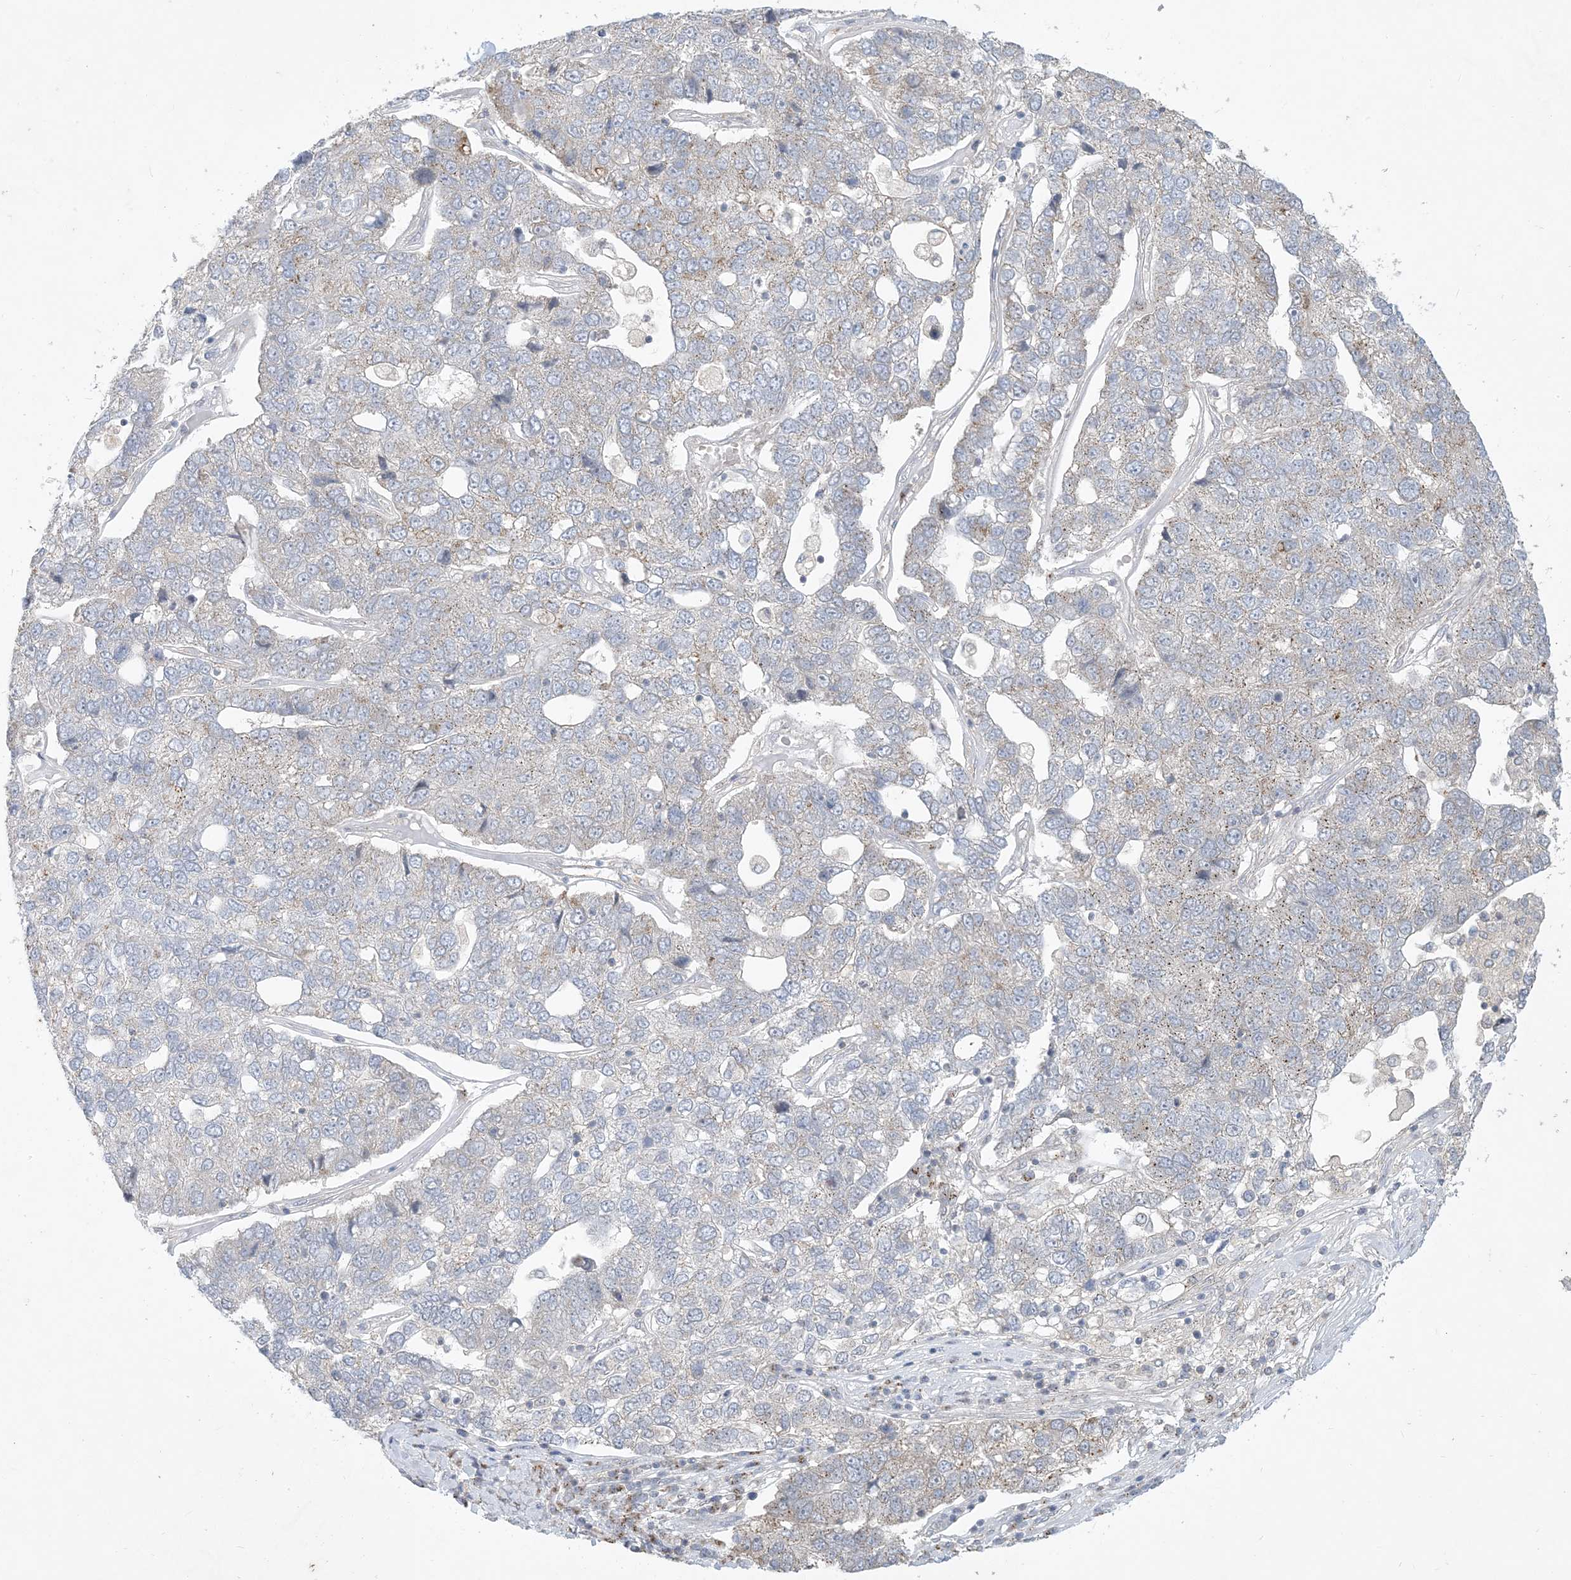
{"staining": {"intensity": "weak", "quantity": "<25%", "location": "cytoplasmic/membranous"}, "tissue": "pancreatic cancer", "cell_type": "Tumor cells", "image_type": "cancer", "snomed": [{"axis": "morphology", "description": "Adenocarcinoma, NOS"}, {"axis": "topography", "description": "Pancreas"}], "caption": "This is a micrograph of IHC staining of pancreatic cancer (adenocarcinoma), which shows no expression in tumor cells. (DAB IHC, high magnification).", "gene": "CCDC14", "patient": {"sex": "female", "age": 61}}